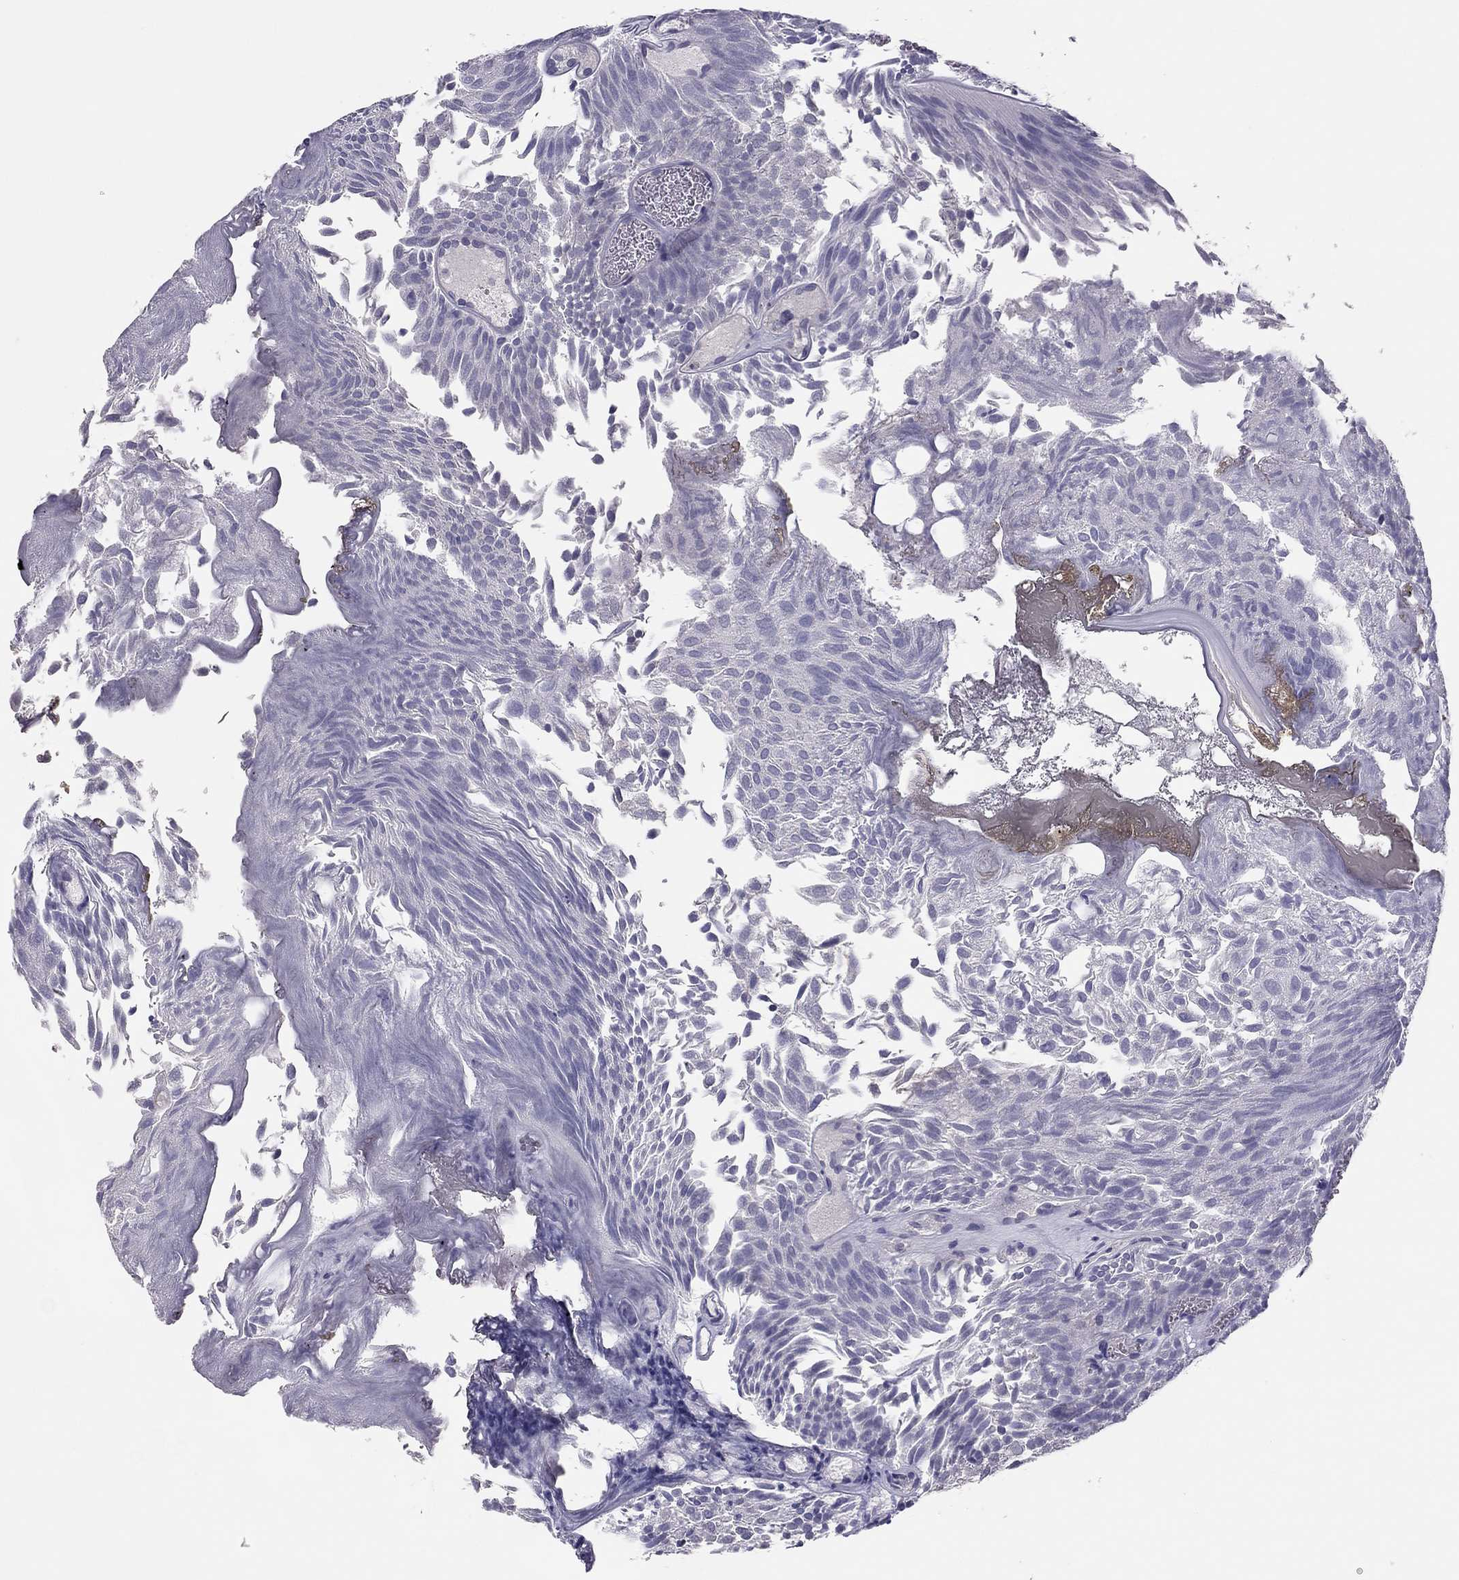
{"staining": {"intensity": "negative", "quantity": "none", "location": "none"}, "tissue": "urothelial cancer", "cell_type": "Tumor cells", "image_type": "cancer", "snomed": [{"axis": "morphology", "description": "Urothelial carcinoma, Low grade"}, {"axis": "topography", "description": "Urinary bladder"}], "caption": "Immunohistochemistry of human urothelial cancer exhibits no positivity in tumor cells. (Immunohistochemistry, brightfield microscopy, high magnification).", "gene": "ADORA2A", "patient": {"sex": "male", "age": 52}}